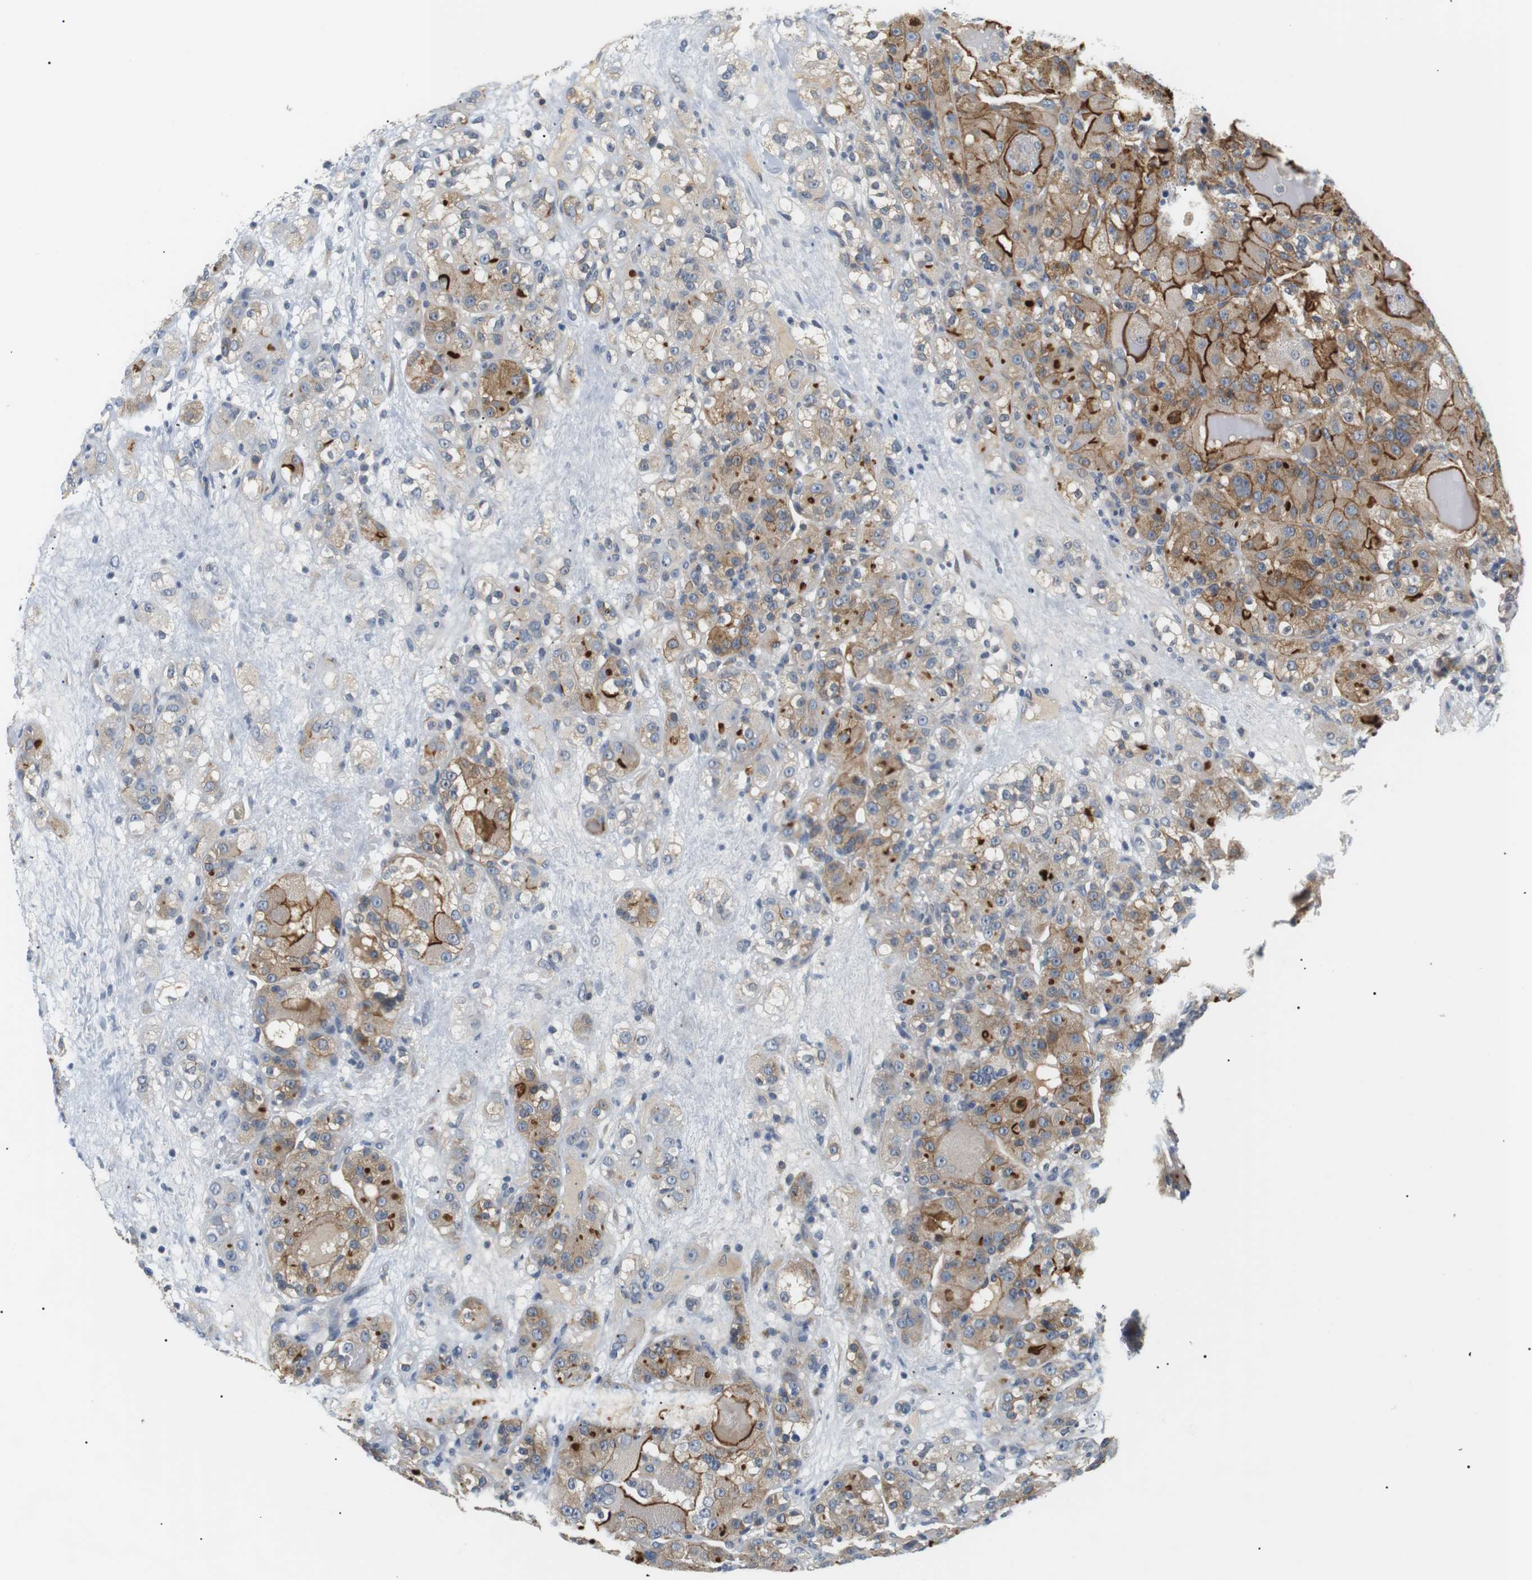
{"staining": {"intensity": "moderate", "quantity": ">75%", "location": "cytoplasmic/membranous"}, "tissue": "renal cancer", "cell_type": "Tumor cells", "image_type": "cancer", "snomed": [{"axis": "morphology", "description": "Normal tissue, NOS"}, {"axis": "morphology", "description": "Adenocarcinoma, NOS"}, {"axis": "topography", "description": "Kidney"}], "caption": "A high-resolution image shows immunohistochemistry staining of adenocarcinoma (renal), which displays moderate cytoplasmic/membranous staining in about >75% of tumor cells. The protein is stained brown, and the nuclei are stained in blue (DAB (3,3'-diaminobenzidine) IHC with brightfield microscopy, high magnification).", "gene": "EVA1C", "patient": {"sex": "male", "age": 61}}